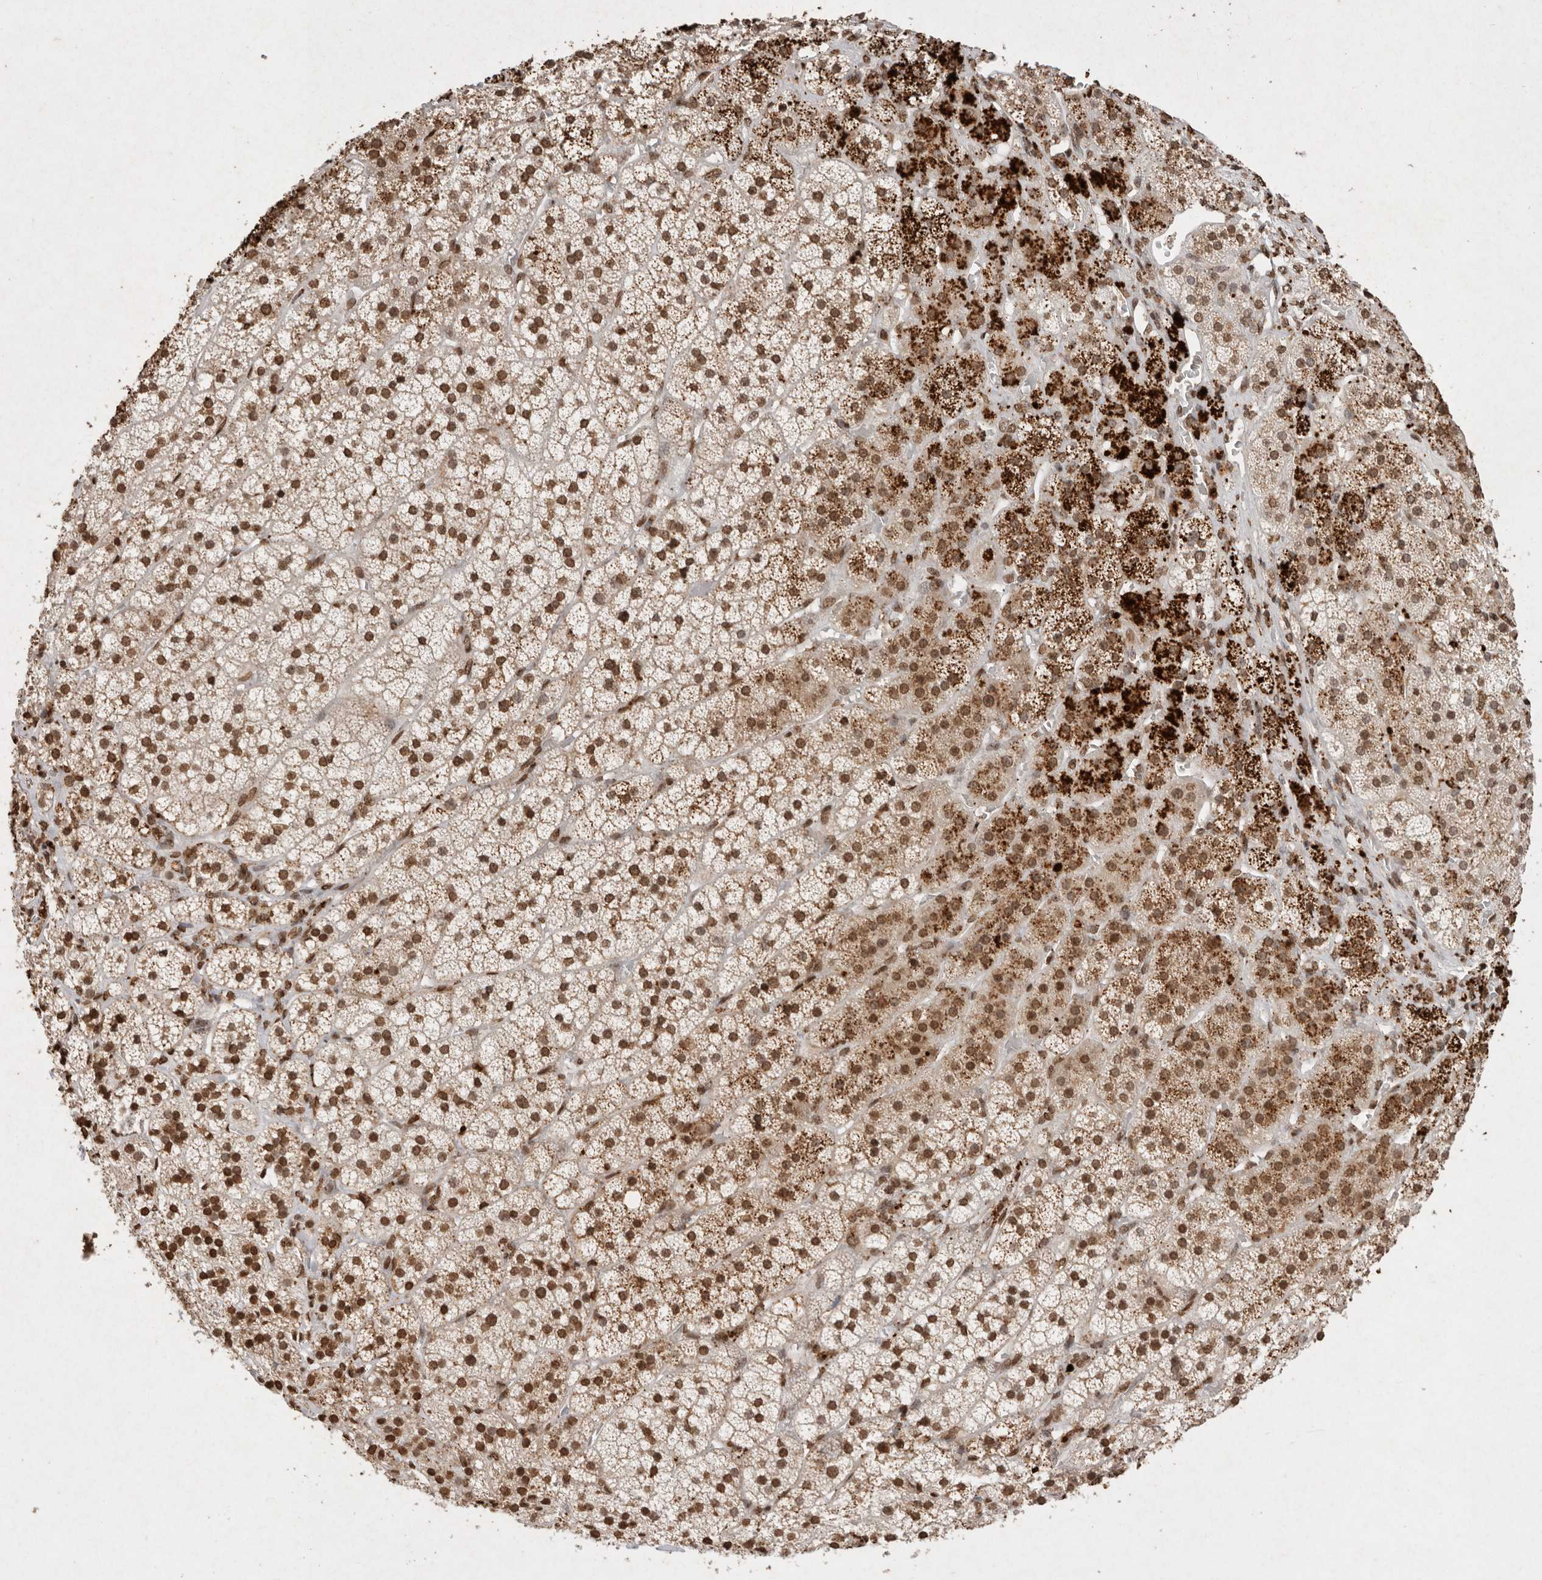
{"staining": {"intensity": "strong", "quantity": ">75%", "location": "cytoplasmic/membranous,nuclear"}, "tissue": "adrenal gland", "cell_type": "Glandular cells", "image_type": "normal", "snomed": [{"axis": "morphology", "description": "Normal tissue, NOS"}, {"axis": "topography", "description": "Adrenal gland"}], "caption": "Immunohistochemical staining of unremarkable adrenal gland reveals strong cytoplasmic/membranous,nuclear protein expression in approximately >75% of glandular cells. Nuclei are stained in blue.", "gene": "NKX3", "patient": {"sex": "female", "age": 44}}